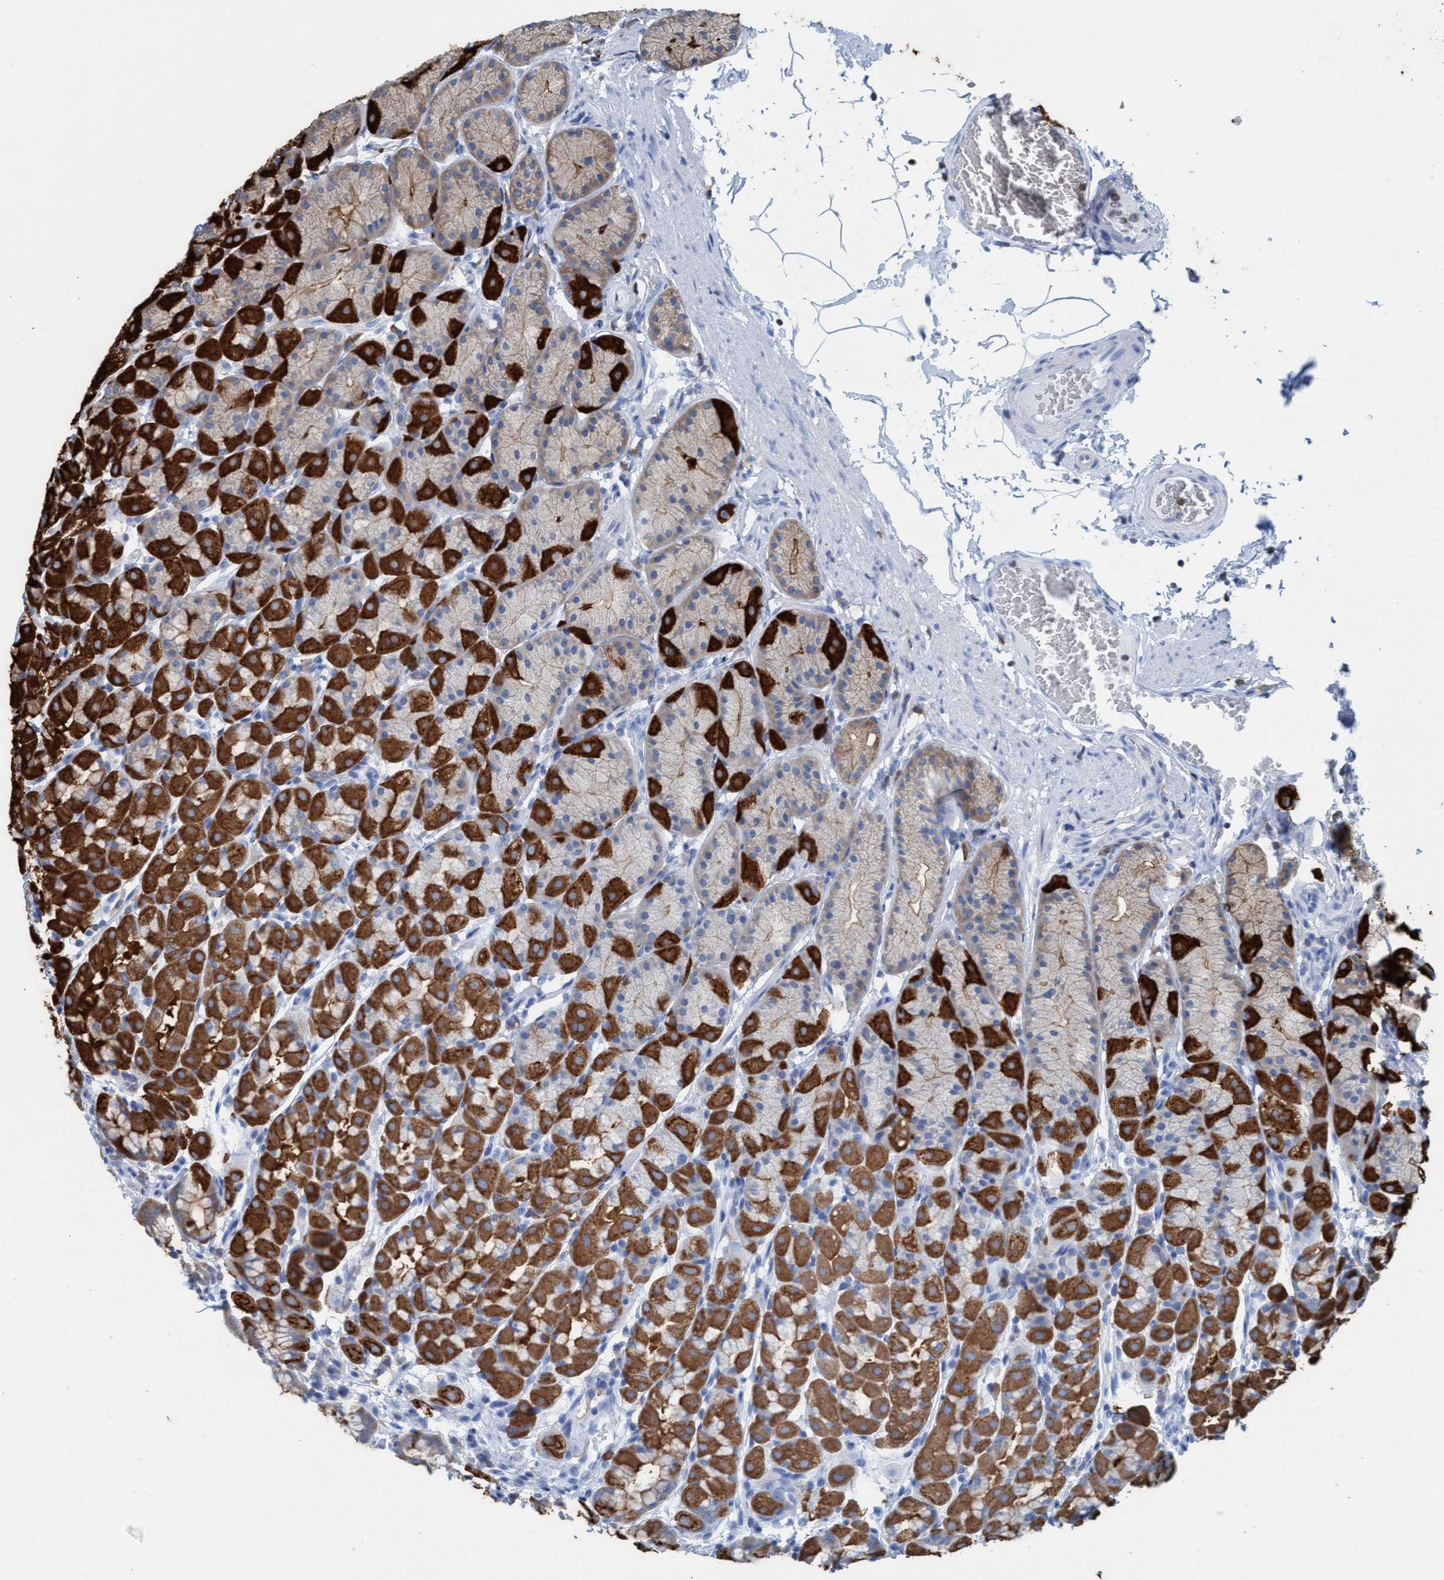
{"staining": {"intensity": "strong", "quantity": "25%-75%", "location": "cytoplasmic/membranous"}, "tissue": "stomach", "cell_type": "Glandular cells", "image_type": "normal", "snomed": [{"axis": "morphology", "description": "Normal tissue, NOS"}, {"axis": "topography", "description": "Stomach"}], "caption": "Protein expression analysis of normal stomach shows strong cytoplasmic/membranous expression in approximately 25%-75% of glandular cells.", "gene": "EZR", "patient": {"sex": "male", "age": 42}}